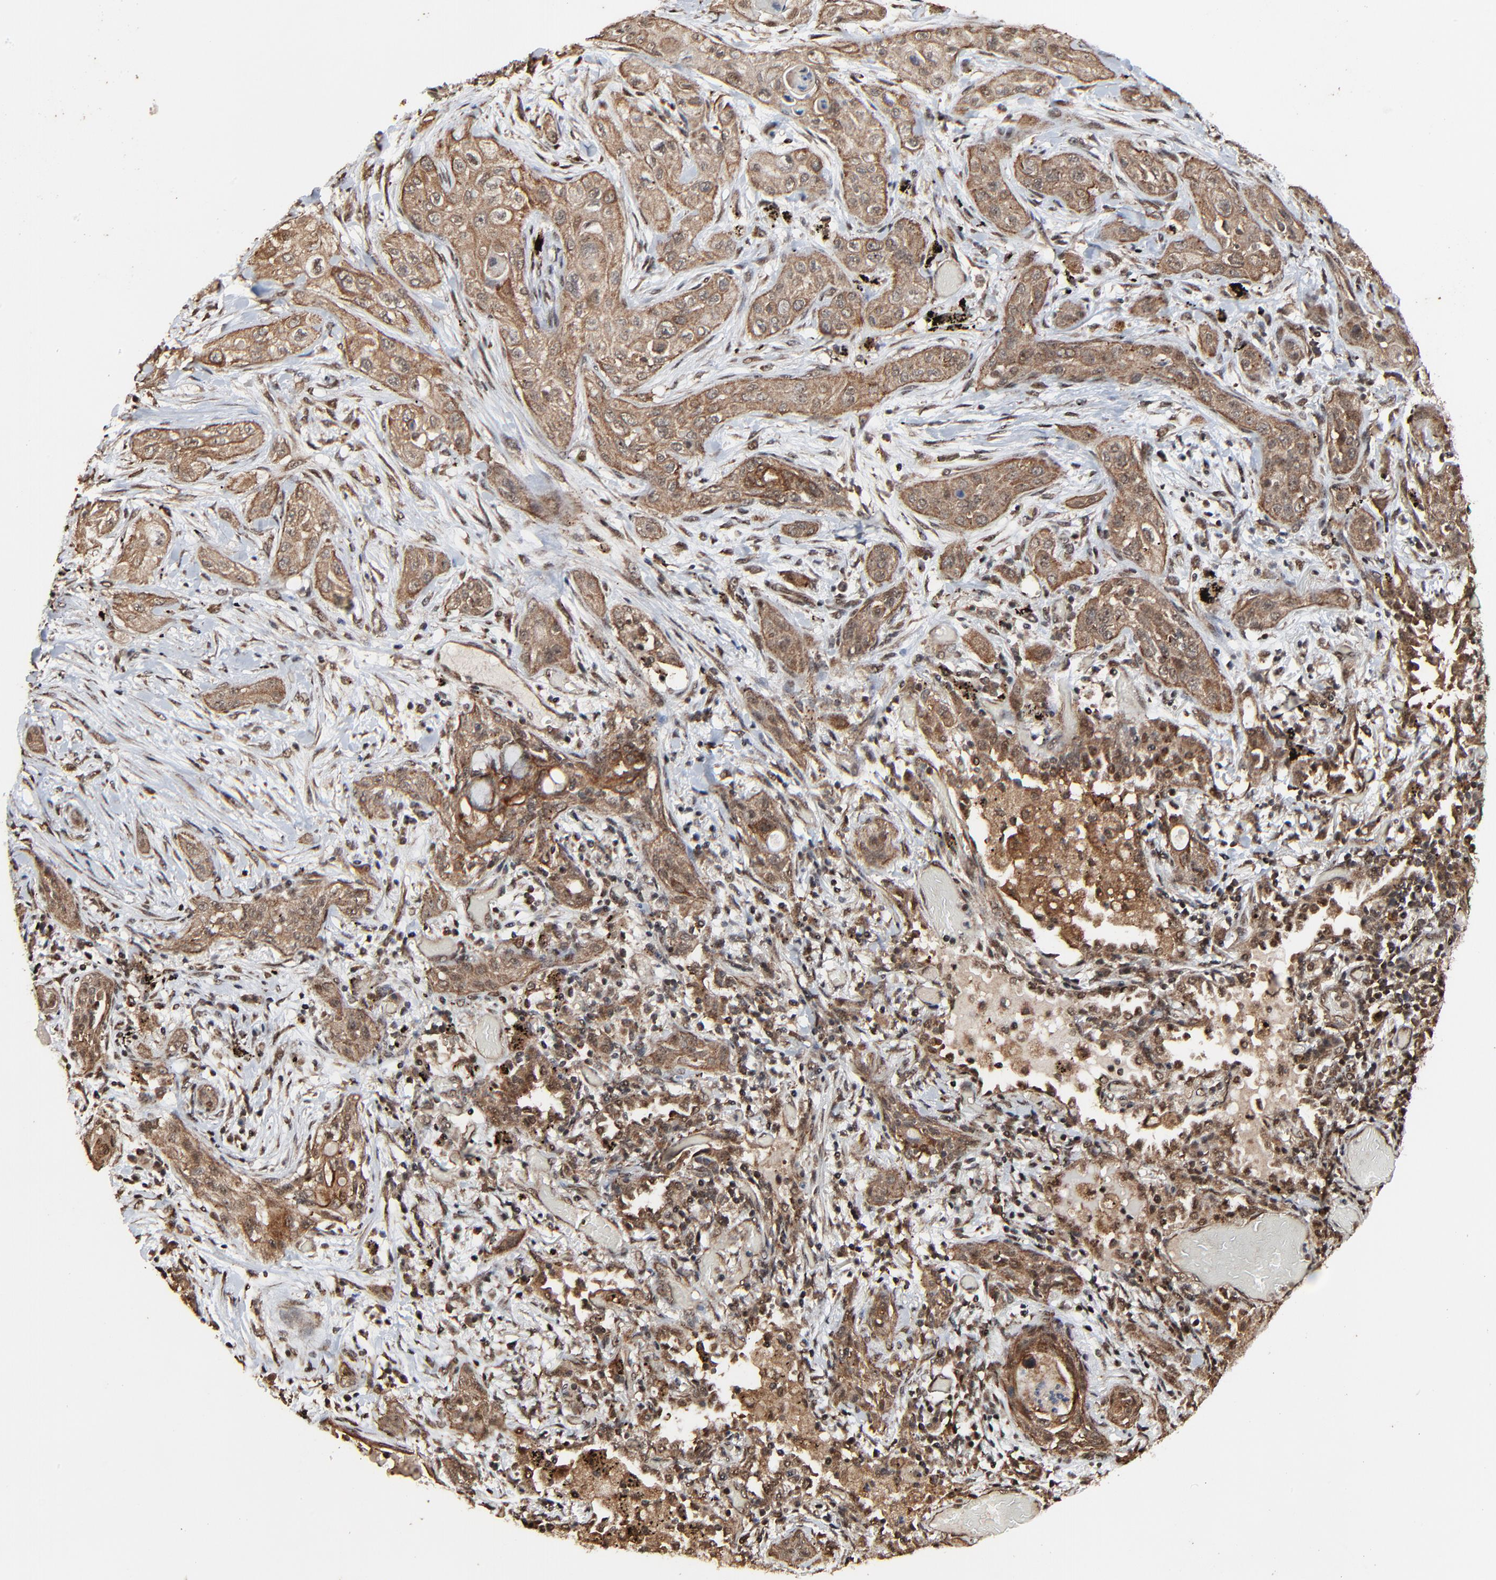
{"staining": {"intensity": "moderate", "quantity": ">75%", "location": "cytoplasmic/membranous"}, "tissue": "lung cancer", "cell_type": "Tumor cells", "image_type": "cancer", "snomed": [{"axis": "morphology", "description": "Squamous cell carcinoma, NOS"}, {"axis": "topography", "description": "Lung"}], "caption": "Moderate cytoplasmic/membranous protein positivity is present in about >75% of tumor cells in lung cancer (squamous cell carcinoma). (brown staining indicates protein expression, while blue staining denotes nuclei).", "gene": "RHOJ", "patient": {"sex": "female", "age": 47}}